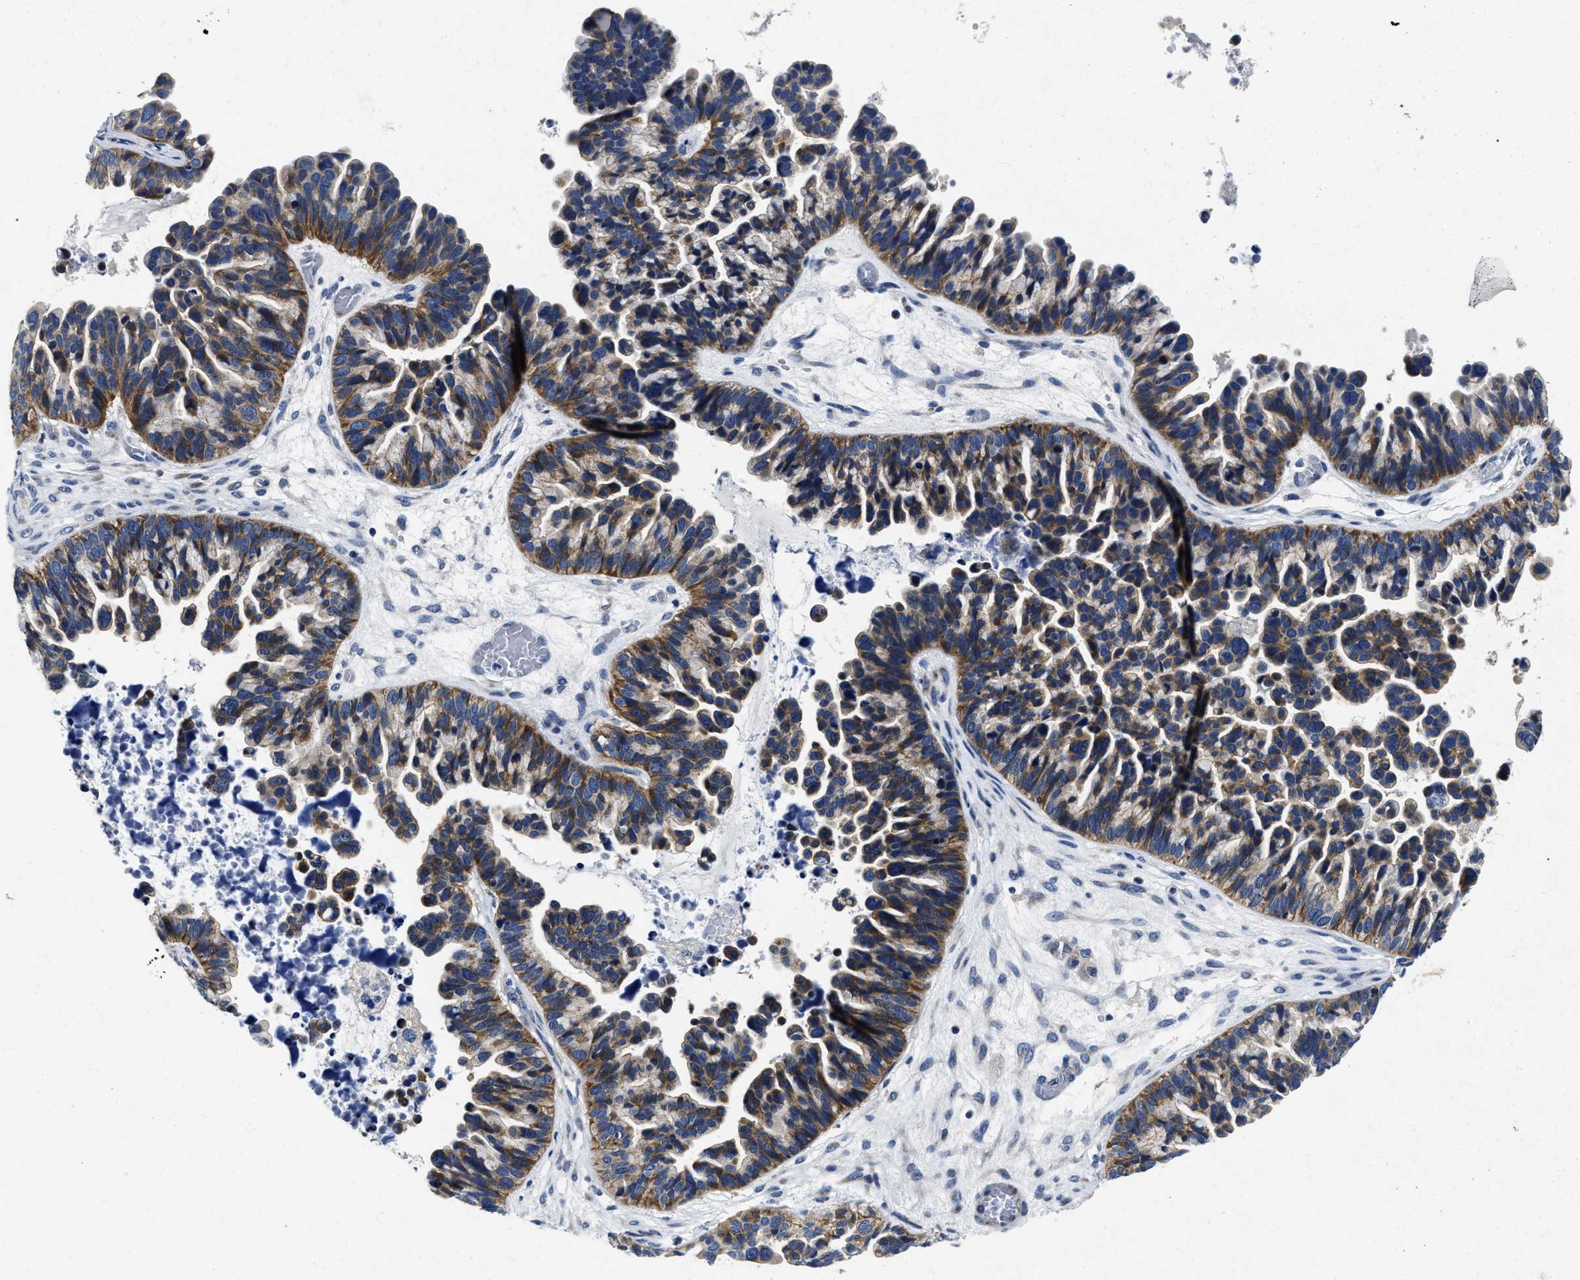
{"staining": {"intensity": "moderate", "quantity": ">75%", "location": "cytoplasmic/membranous"}, "tissue": "ovarian cancer", "cell_type": "Tumor cells", "image_type": "cancer", "snomed": [{"axis": "morphology", "description": "Cystadenocarcinoma, serous, NOS"}, {"axis": "topography", "description": "Ovary"}], "caption": "Protein positivity by IHC demonstrates moderate cytoplasmic/membranous staining in approximately >75% of tumor cells in ovarian cancer (serous cystadenocarcinoma).", "gene": "LAD1", "patient": {"sex": "female", "age": 56}}